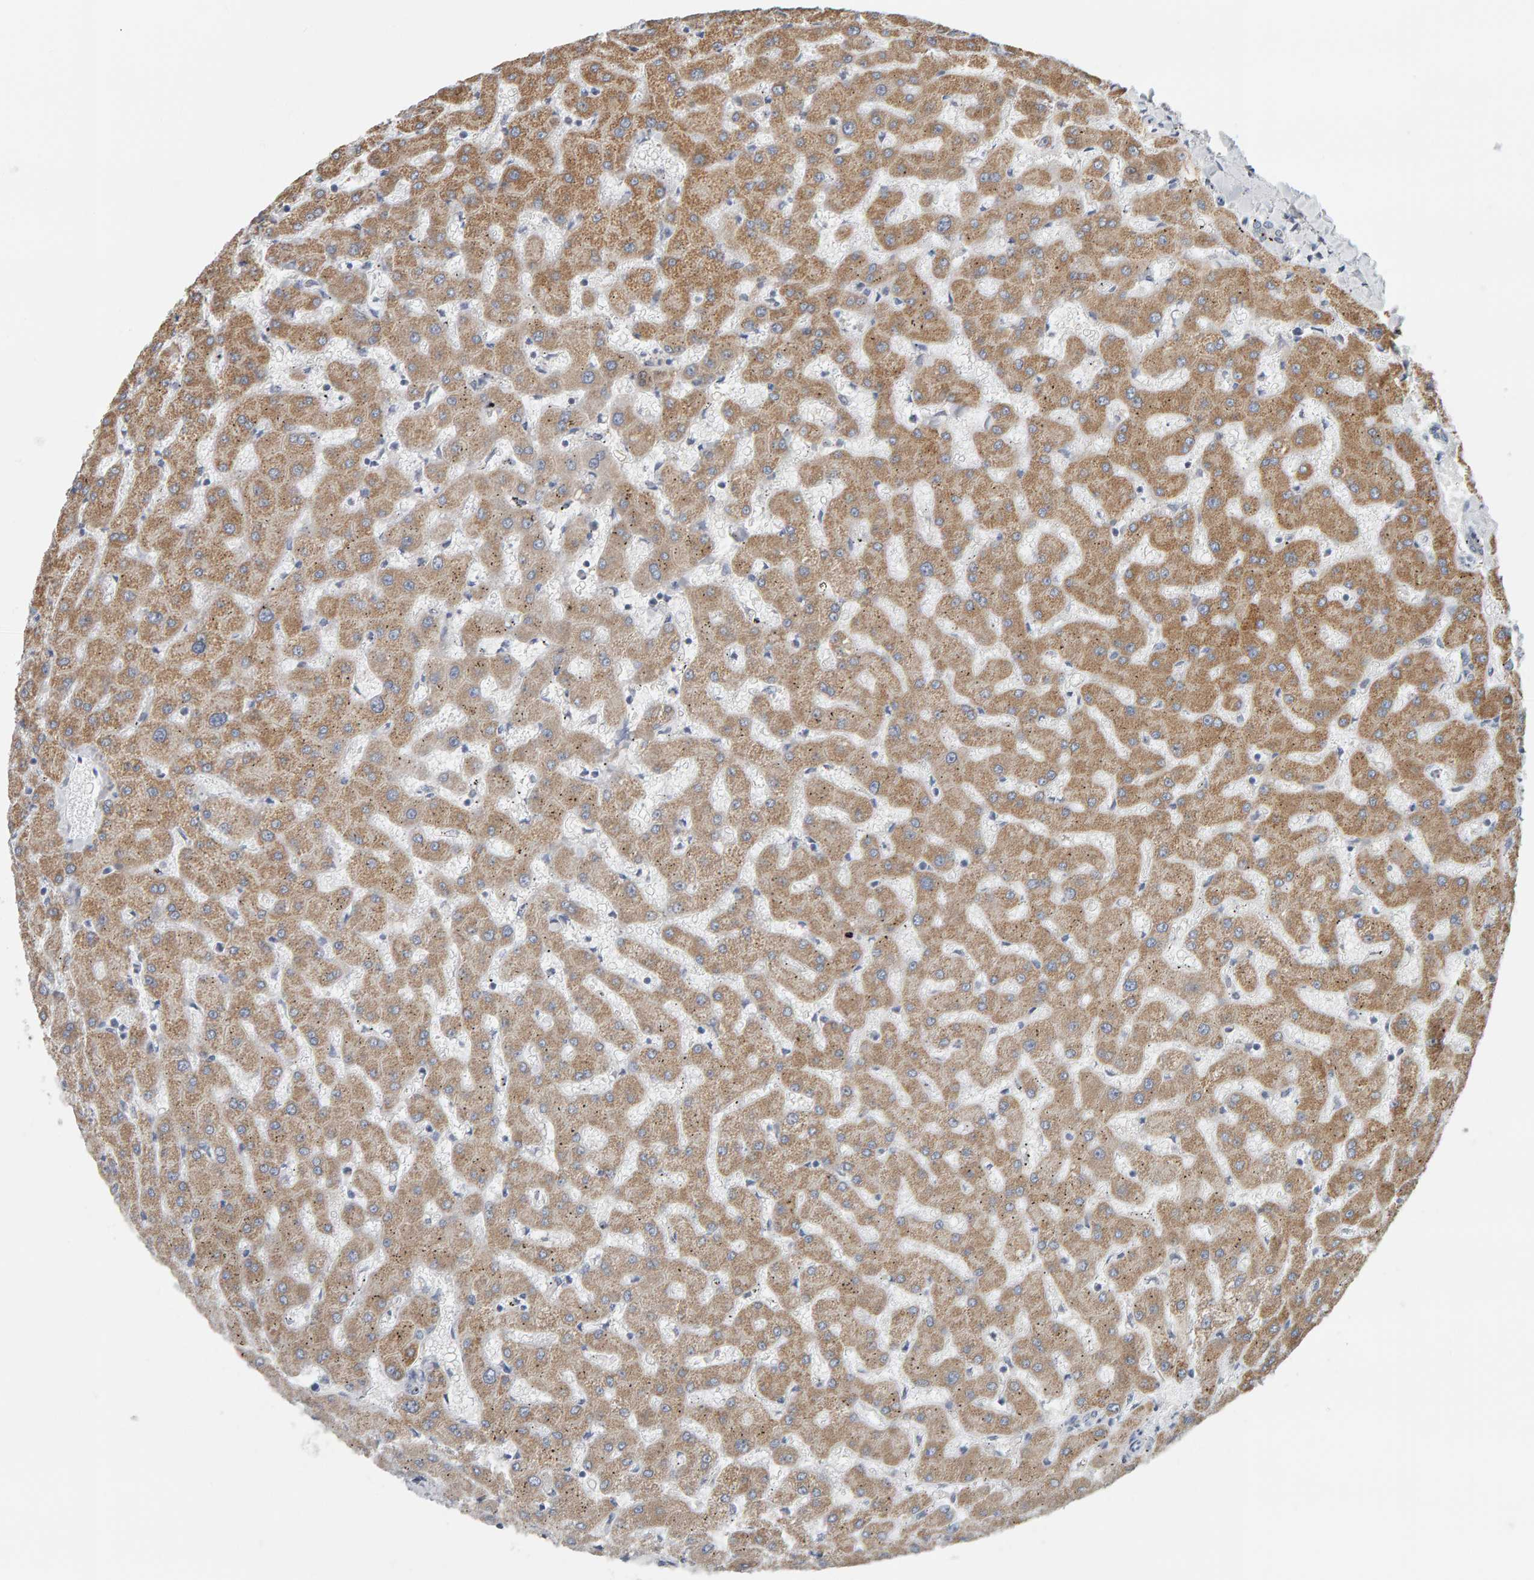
{"staining": {"intensity": "negative", "quantity": "none", "location": "none"}, "tissue": "liver", "cell_type": "Cholangiocytes", "image_type": "normal", "snomed": [{"axis": "morphology", "description": "Normal tissue, NOS"}, {"axis": "topography", "description": "Liver"}], "caption": "Cholangiocytes show no significant staining in normal liver. The staining was performed using DAB to visualize the protein expression in brown, while the nuclei were stained in blue with hematoxylin (Magnification: 20x).", "gene": "ADHFE1", "patient": {"sex": "female", "age": 63}}